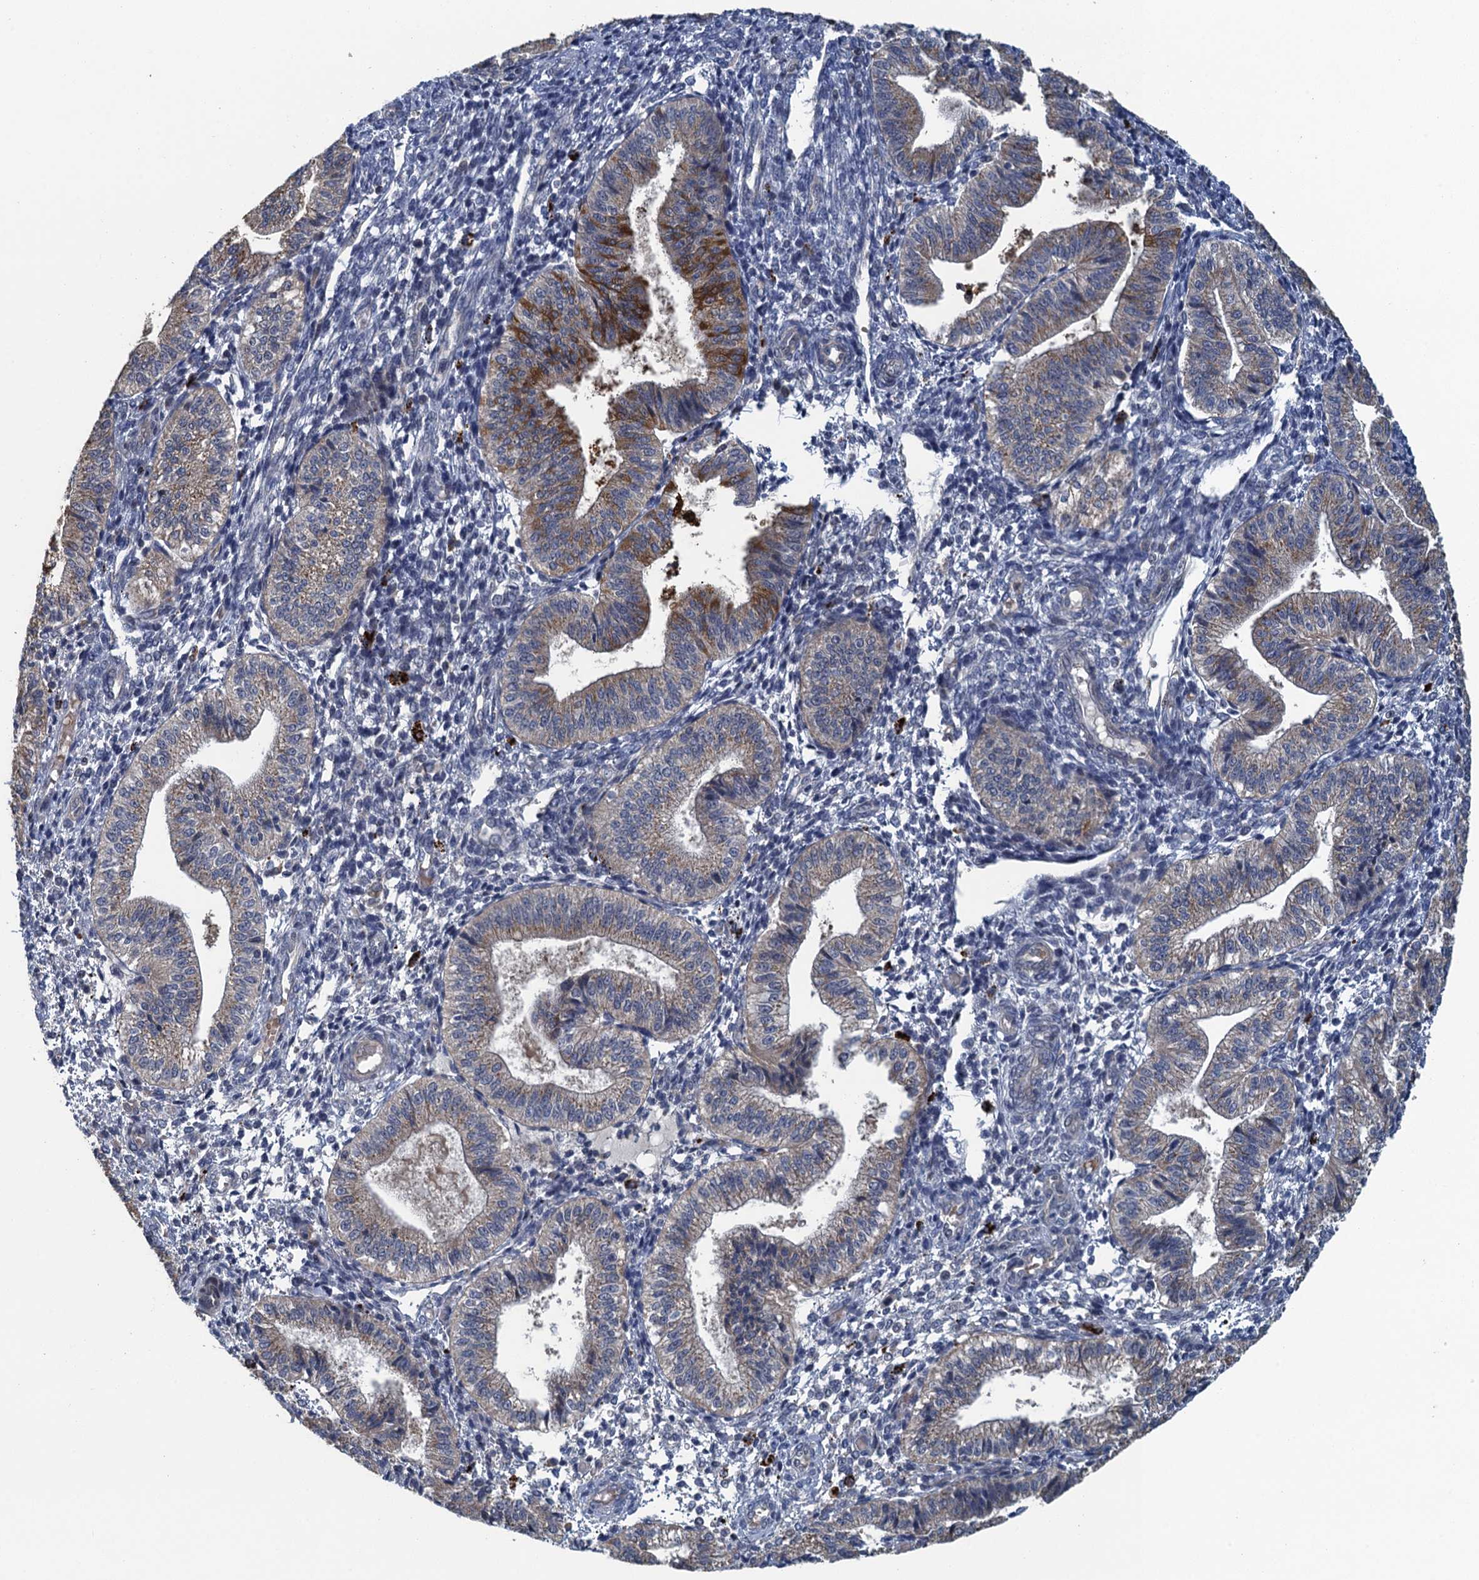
{"staining": {"intensity": "negative", "quantity": "none", "location": "none"}, "tissue": "endometrium", "cell_type": "Cells in endometrial stroma", "image_type": "normal", "snomed": [{"axis": "morphology", "description": "Normal tissue, NOS"}, {"axis": "topography", "description": "Endometrium"}], "caption": "The immunohistochemistry micrograph has no significant expression in cells in endometrial stroma of endometrium. (Stains: DAB IHC with hematoxylin counter stain, Microscopy: brightfield microscopy at high magnification).", "gene": "KBTBD8", "patient": {"sex": "female", "age": 34}}